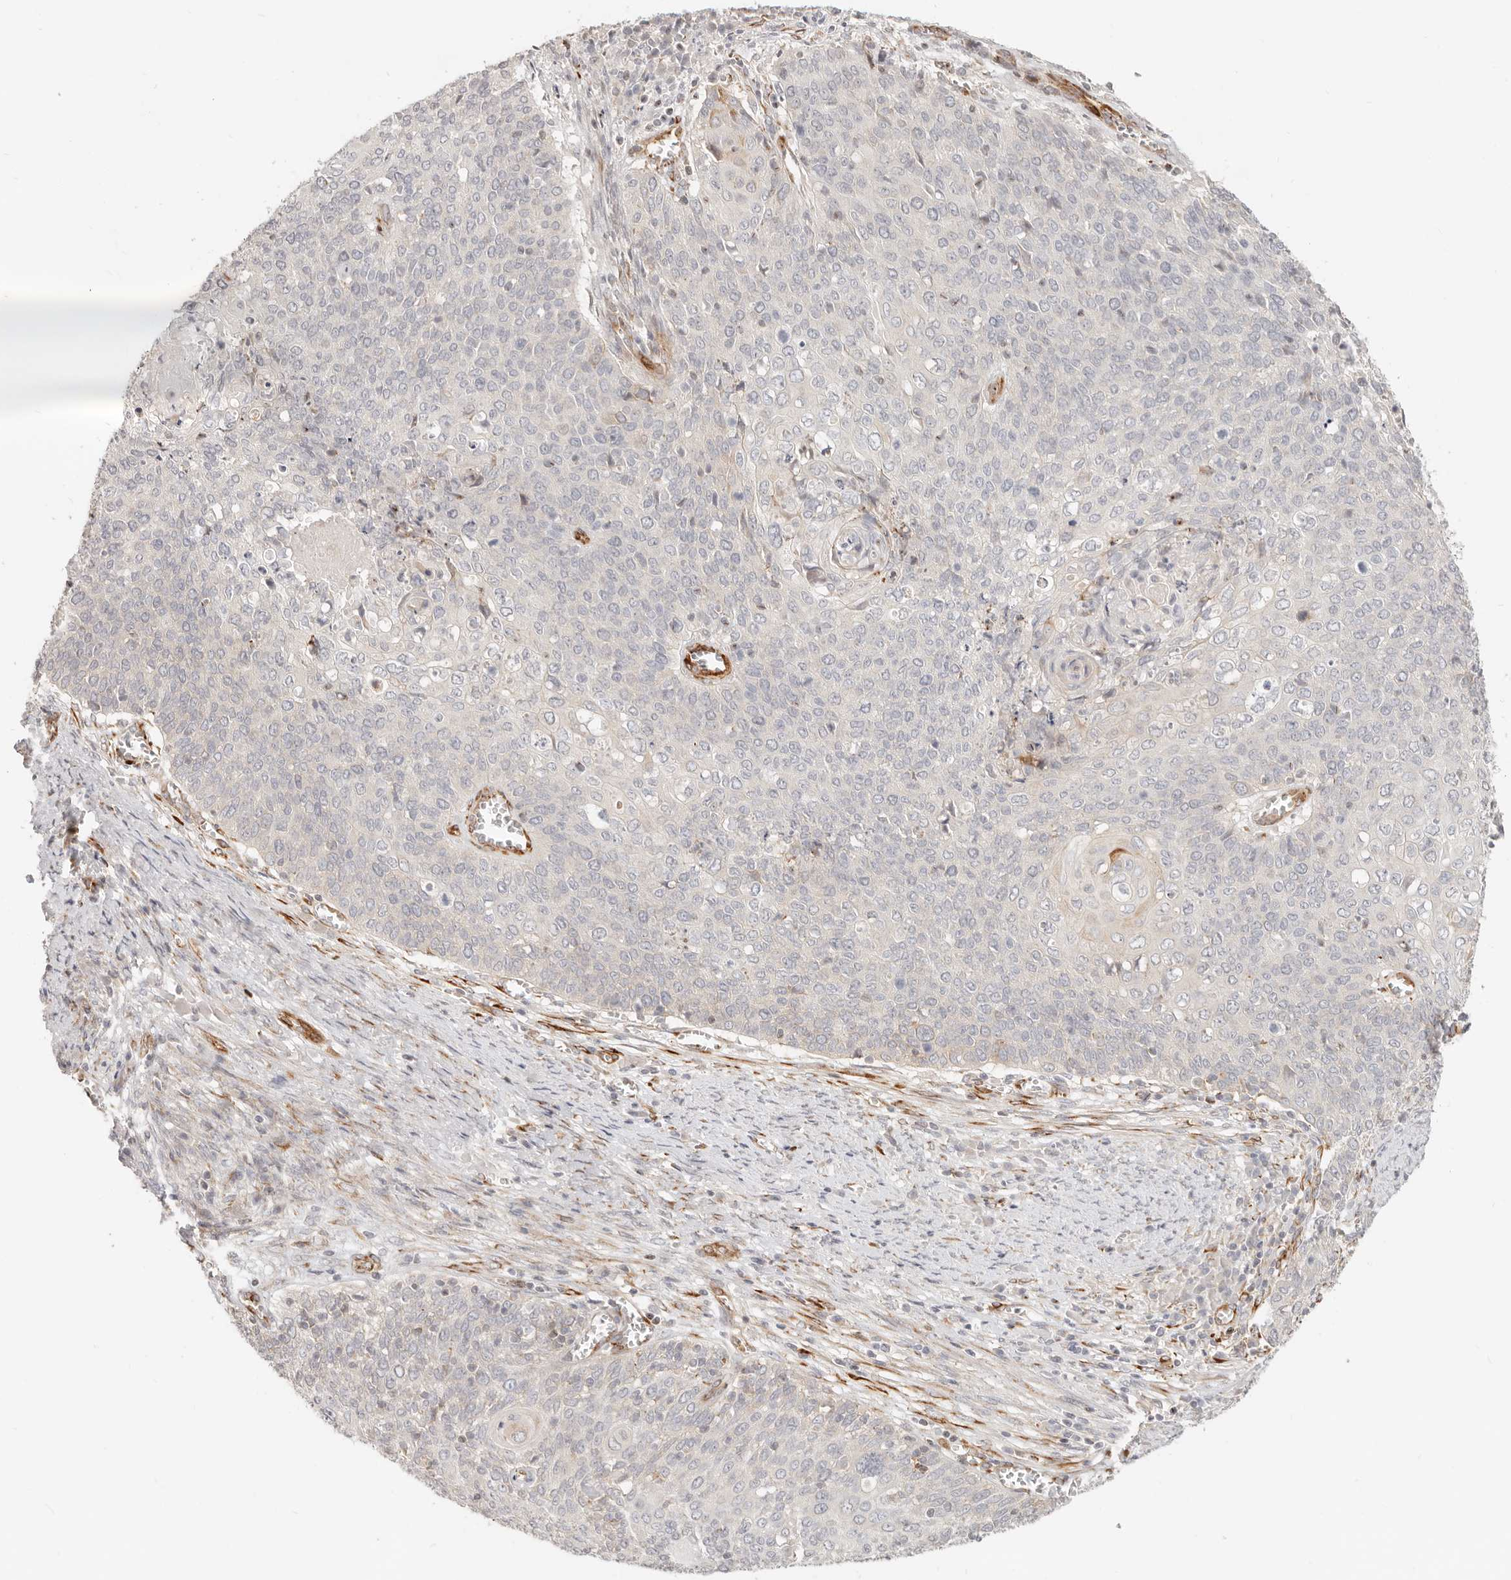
{"staining": {"intensity": "negative", "quantity": "none", "location": "none"}, "tissue": "cervical cancer", "cell_type": "Tumor cells", "image_type": "cancer", "snomed": [{"axis": "morphology", "description": "Squamous cell carcinoma, NOS"}, {"axis": "topography", "description": "Cervix"}], "caption": "DAB immunohistochemical staining of squamous cell carcinoma (cervical) reveals no significant positivity in tumor cells.", "gene": "SASS6", "patient": {"sex": "female", "age": 39}}